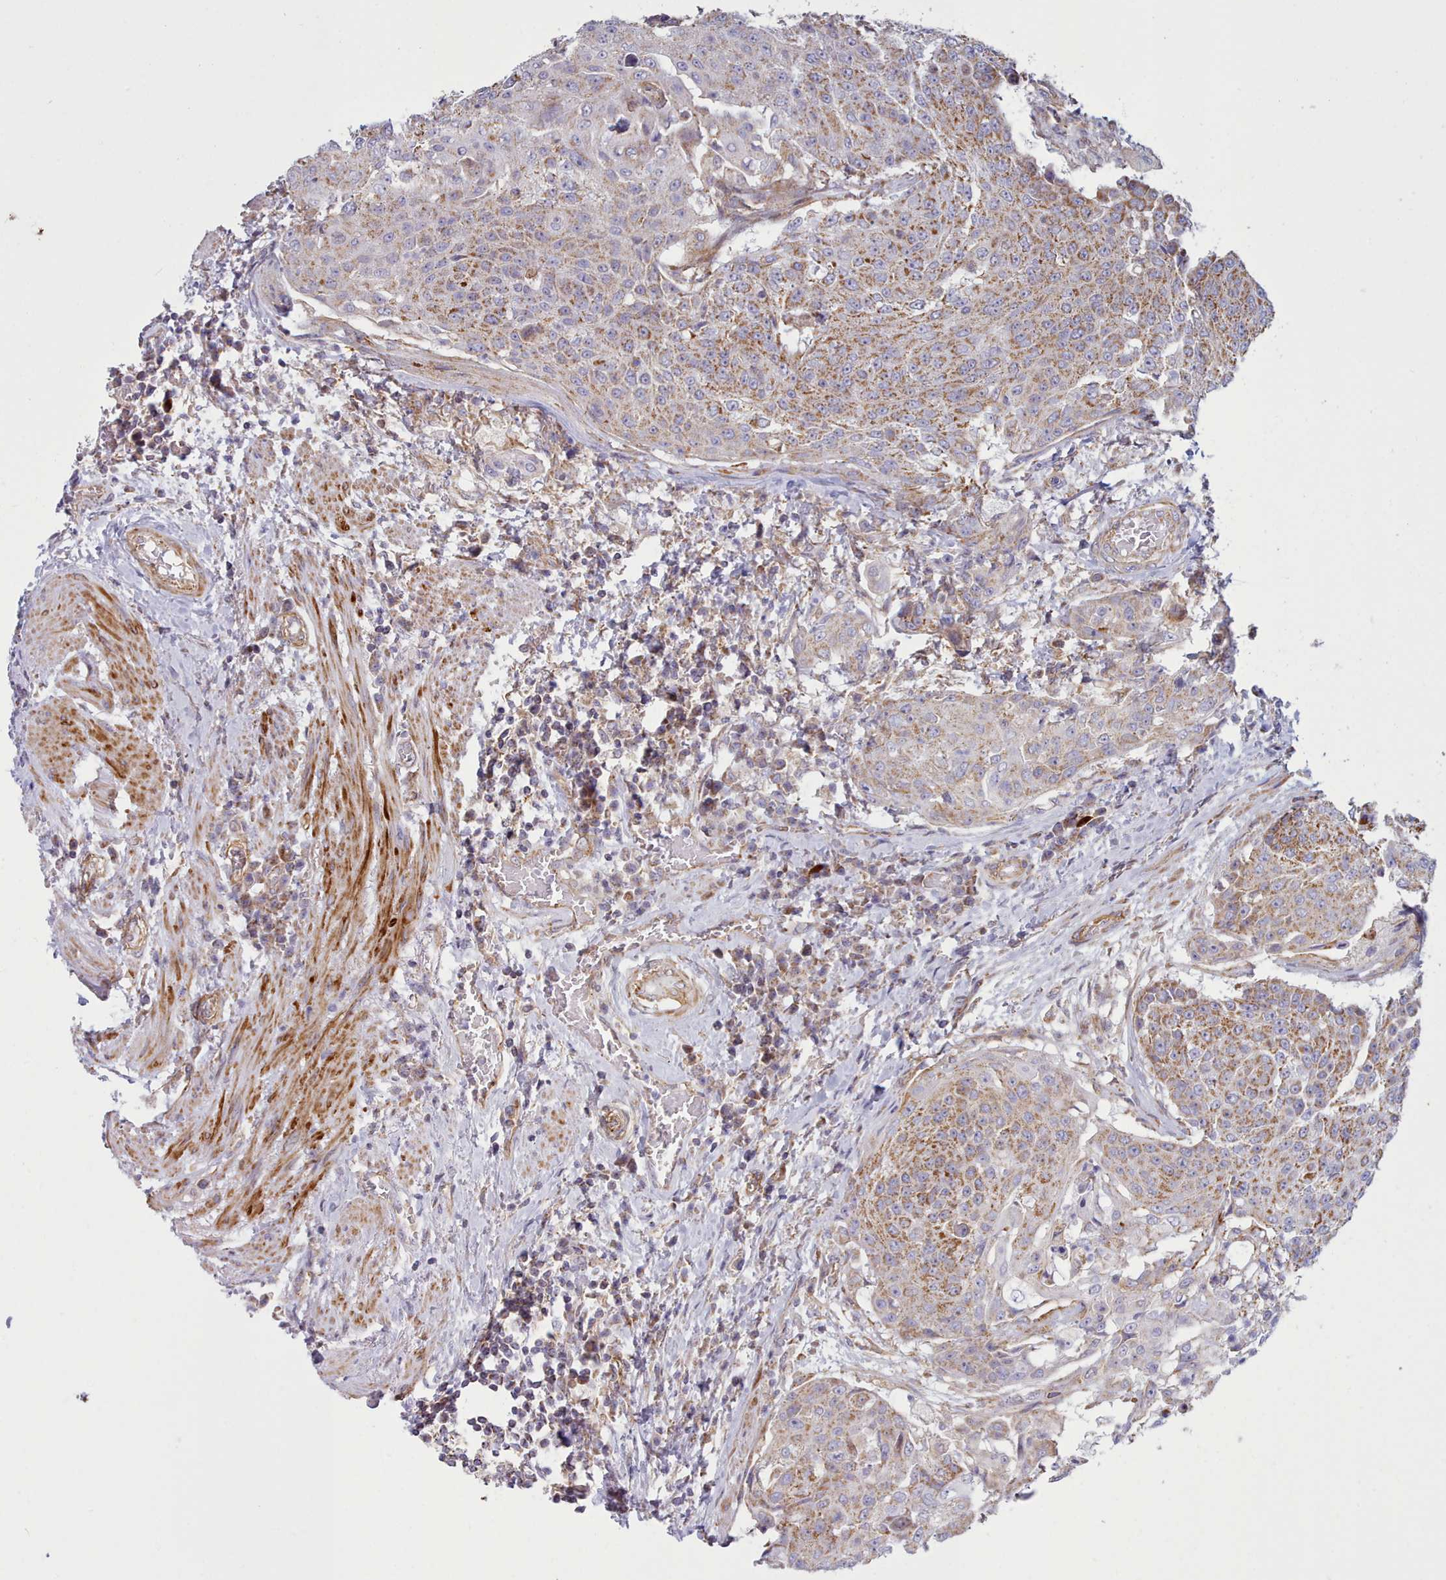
{"staining": {"intensity": "moderate", "quantity": ">75%", "location": "cytoplasmic/membranous"}, "tissue": "urothelial cancer", "cell_type": "Tumor cells", "image_type": "cancer", "snomed": [{"axis": "morphology", "description": "Urothelial carcinoma, High grade"}, {"axis": "topography", "description": "Urinary bladder"}], "caption": "Urothelial cancer stained with a protein marker exhibits moderate staining in tumor cells.", "gene": "MRPL21", "patient": {"sex": "female", "age": 63}}